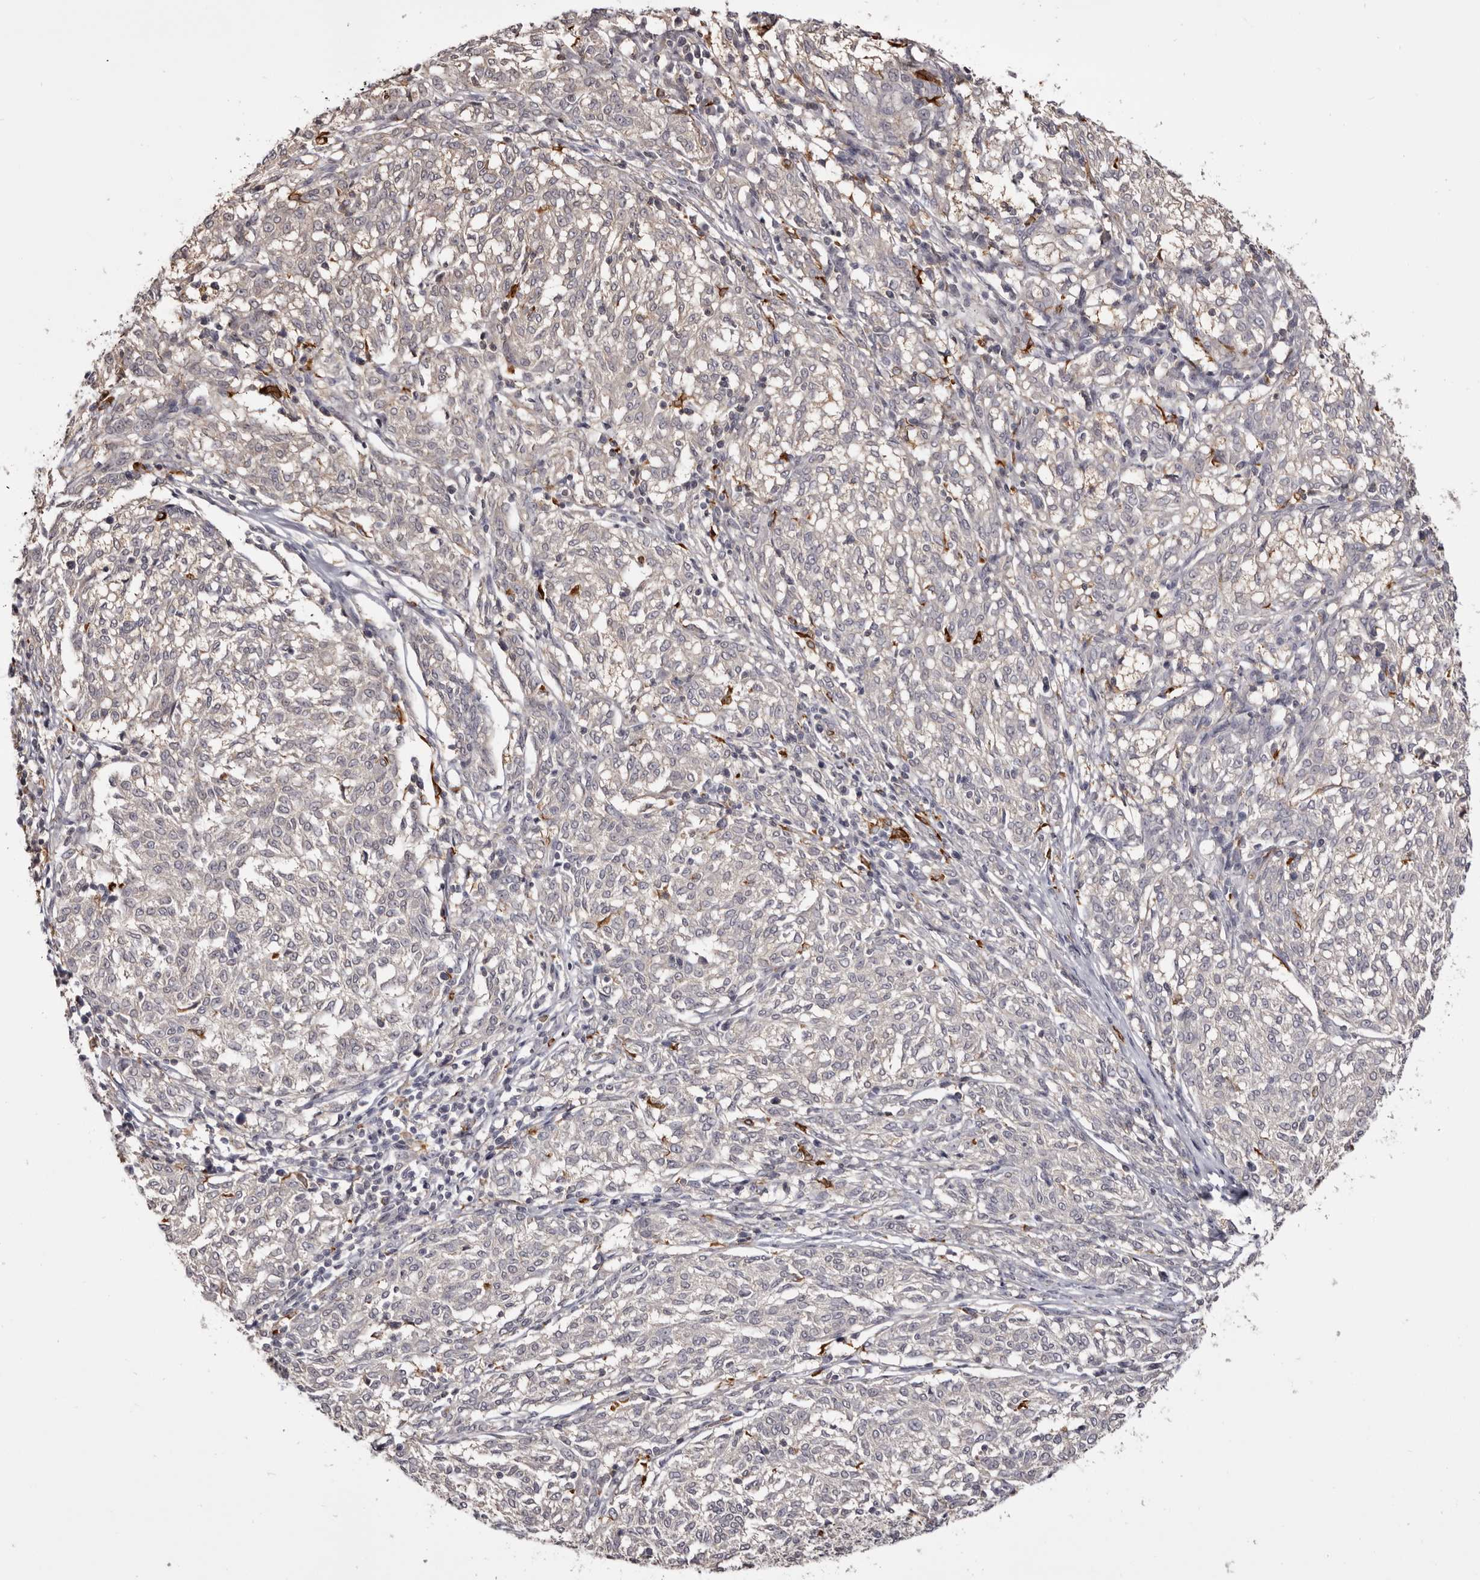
{"staining": {"intensity": "negative", "quantity": "none", "location": "none"}, "tissue": "melanoma", "cell_type": "Tumor cells", "image_type": "cancer", "snomed": [{"axis": "morphology", "description": "Malignant melanoma, NOS"}, {"axis": "topography", "description": "Skin"}], "caption": "An immunohistochemistry (IHC) photomicrograph of melanoma is shown. There is no staining in tumor cells of melanoma. (Brightfield microscopy of DAB immunohistochemistry at high magnification).", "gene": "TNNI1", "patient": {"sex": "female", "age": 72}}